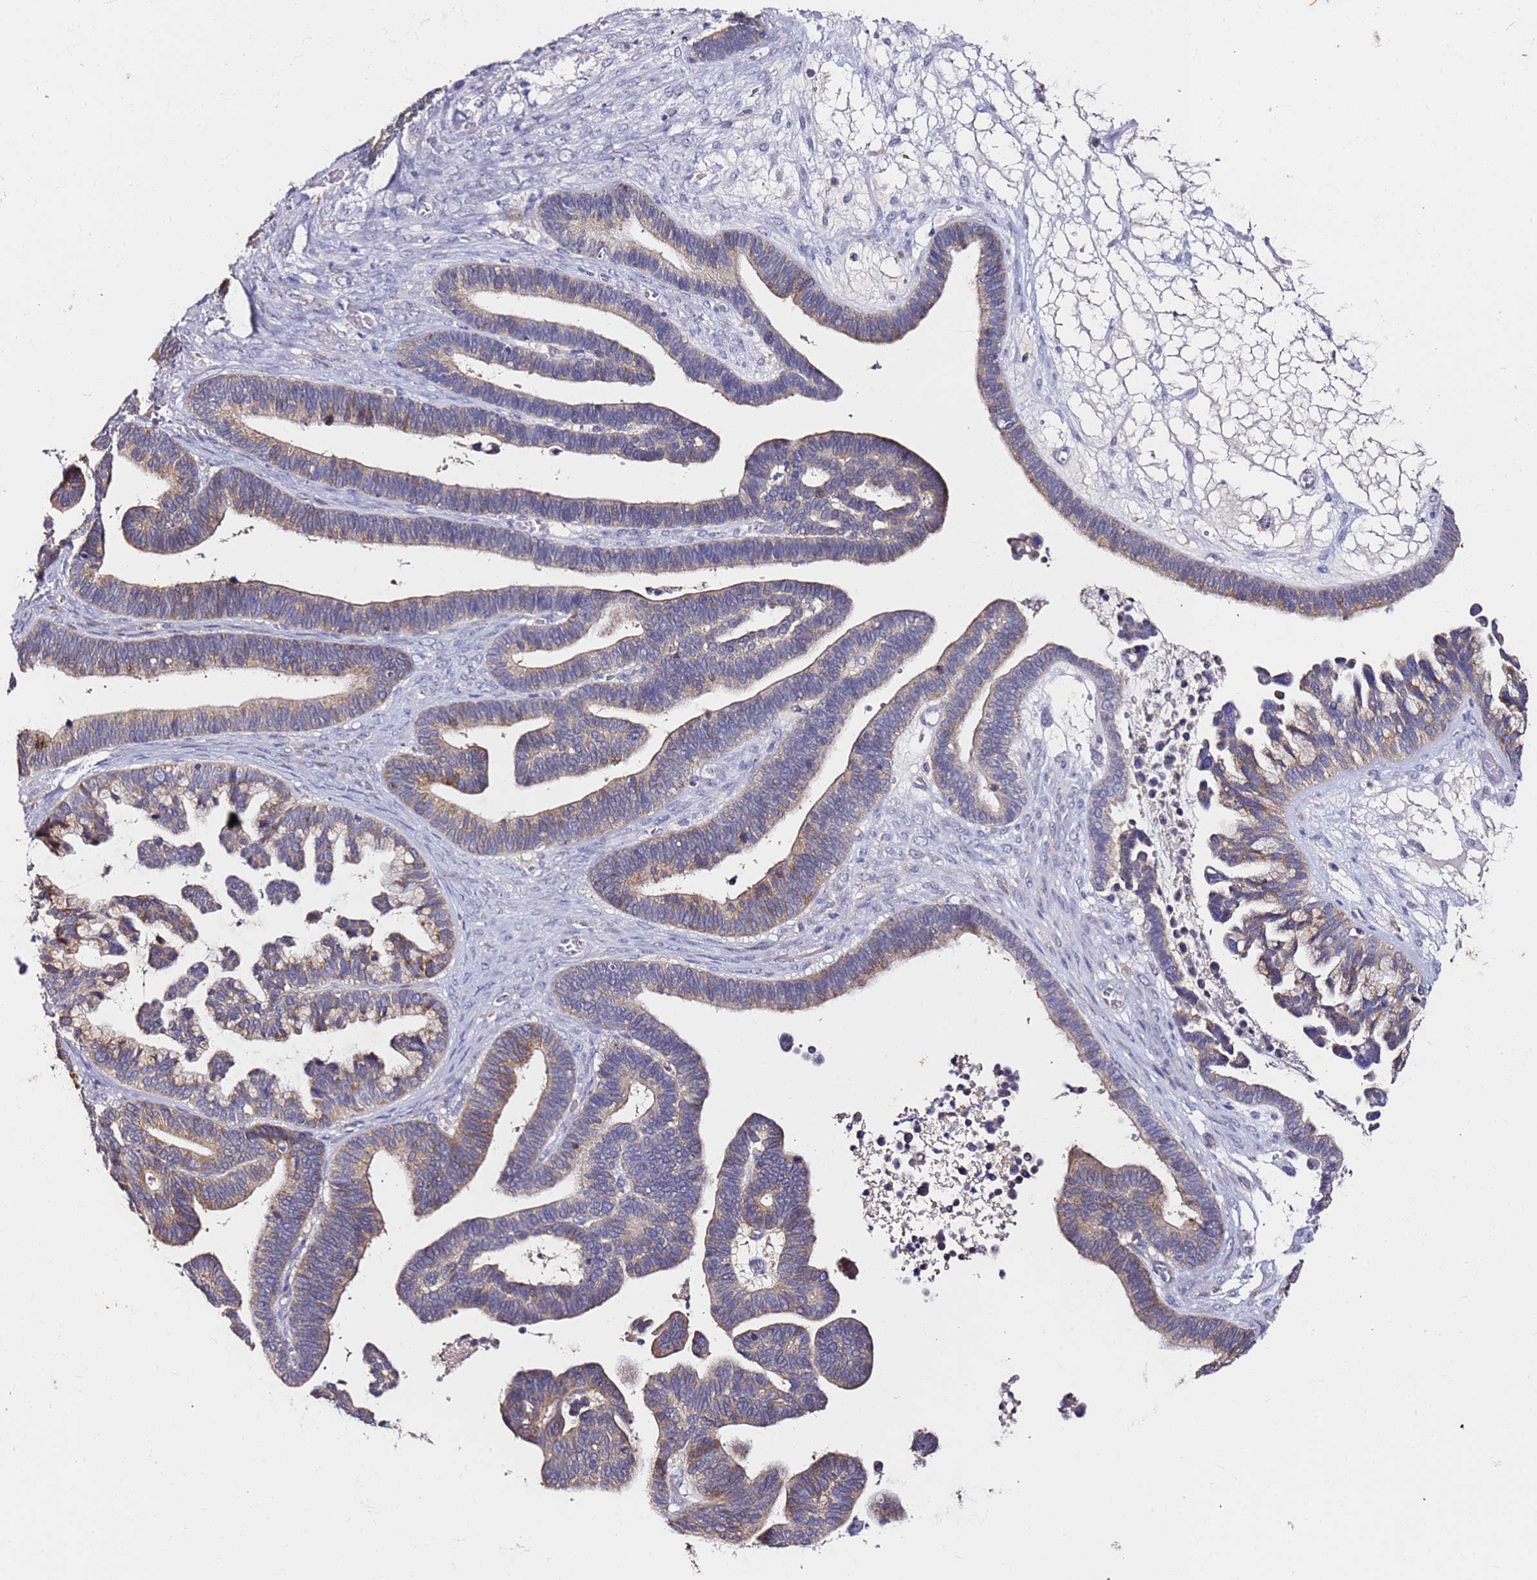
{"staining": {"intensity": "weak", "quantity": "25%-75%", "location": "cytoplasmic/membranous"}, "tissue": "ovarian cancer", "cell_type": "Tumor cells", "image_type": "cancer", "snomed": [{"axis": "morphology", "description": "Cystadenocarcinoma, serous, NOS"}, {"axis": "topography", "description": "Ovary"}], "caption": "Tumor cells exhibit weak cytoplasmic/membranous expression in about 25%-75% of cells in ovarian cancer. The staining was performed using DAB to visualize the protein expression in brown, while the nuclei were stained in blue with hematoxylin (Magnification: 20x).", "gene": "SRRM5", "patient": {"sex": "female", "age": 56}}